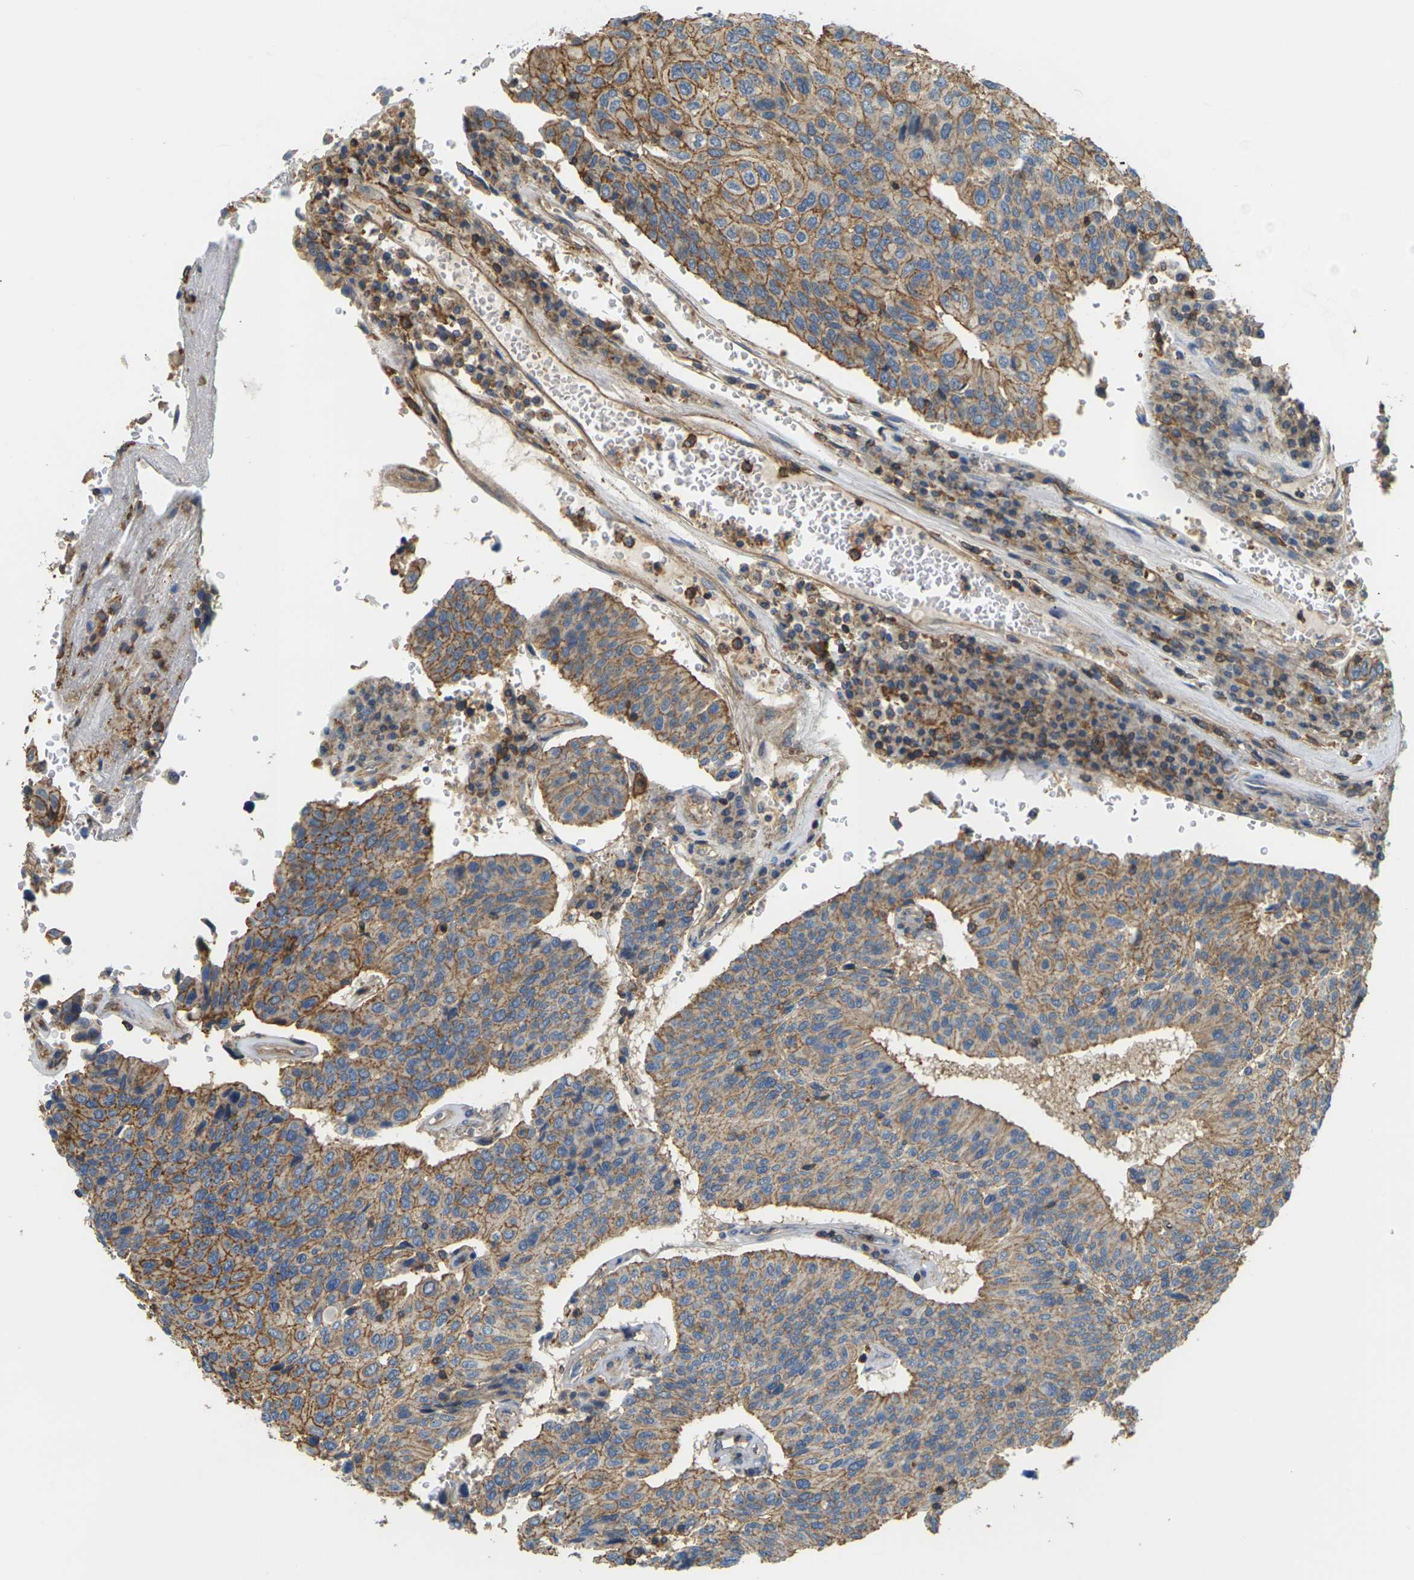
{"staining": {"intensity": "moderate", "quantity": "25%-75%", "location": "cytoplasmic/membranous"}, "tissue": "urothelial cancer", "cell_type": "Tumor cells", "image_type": "cancer", "snomed": [{"axis": "morphology", "description": "Urothelial carcinoma, High grade"}, {"axis": "topography", "description": "Urinary bladder"}], "caption": "This is a photomicrograph of immunohistochemistry (IHC) staining of high-grade urothelial carcinoma, which shows moderate expression in the cytoplasmic/membranous of tumor cells.", "gene": "IQGAP1", "patient": {"sex": "male", "age": 66}}